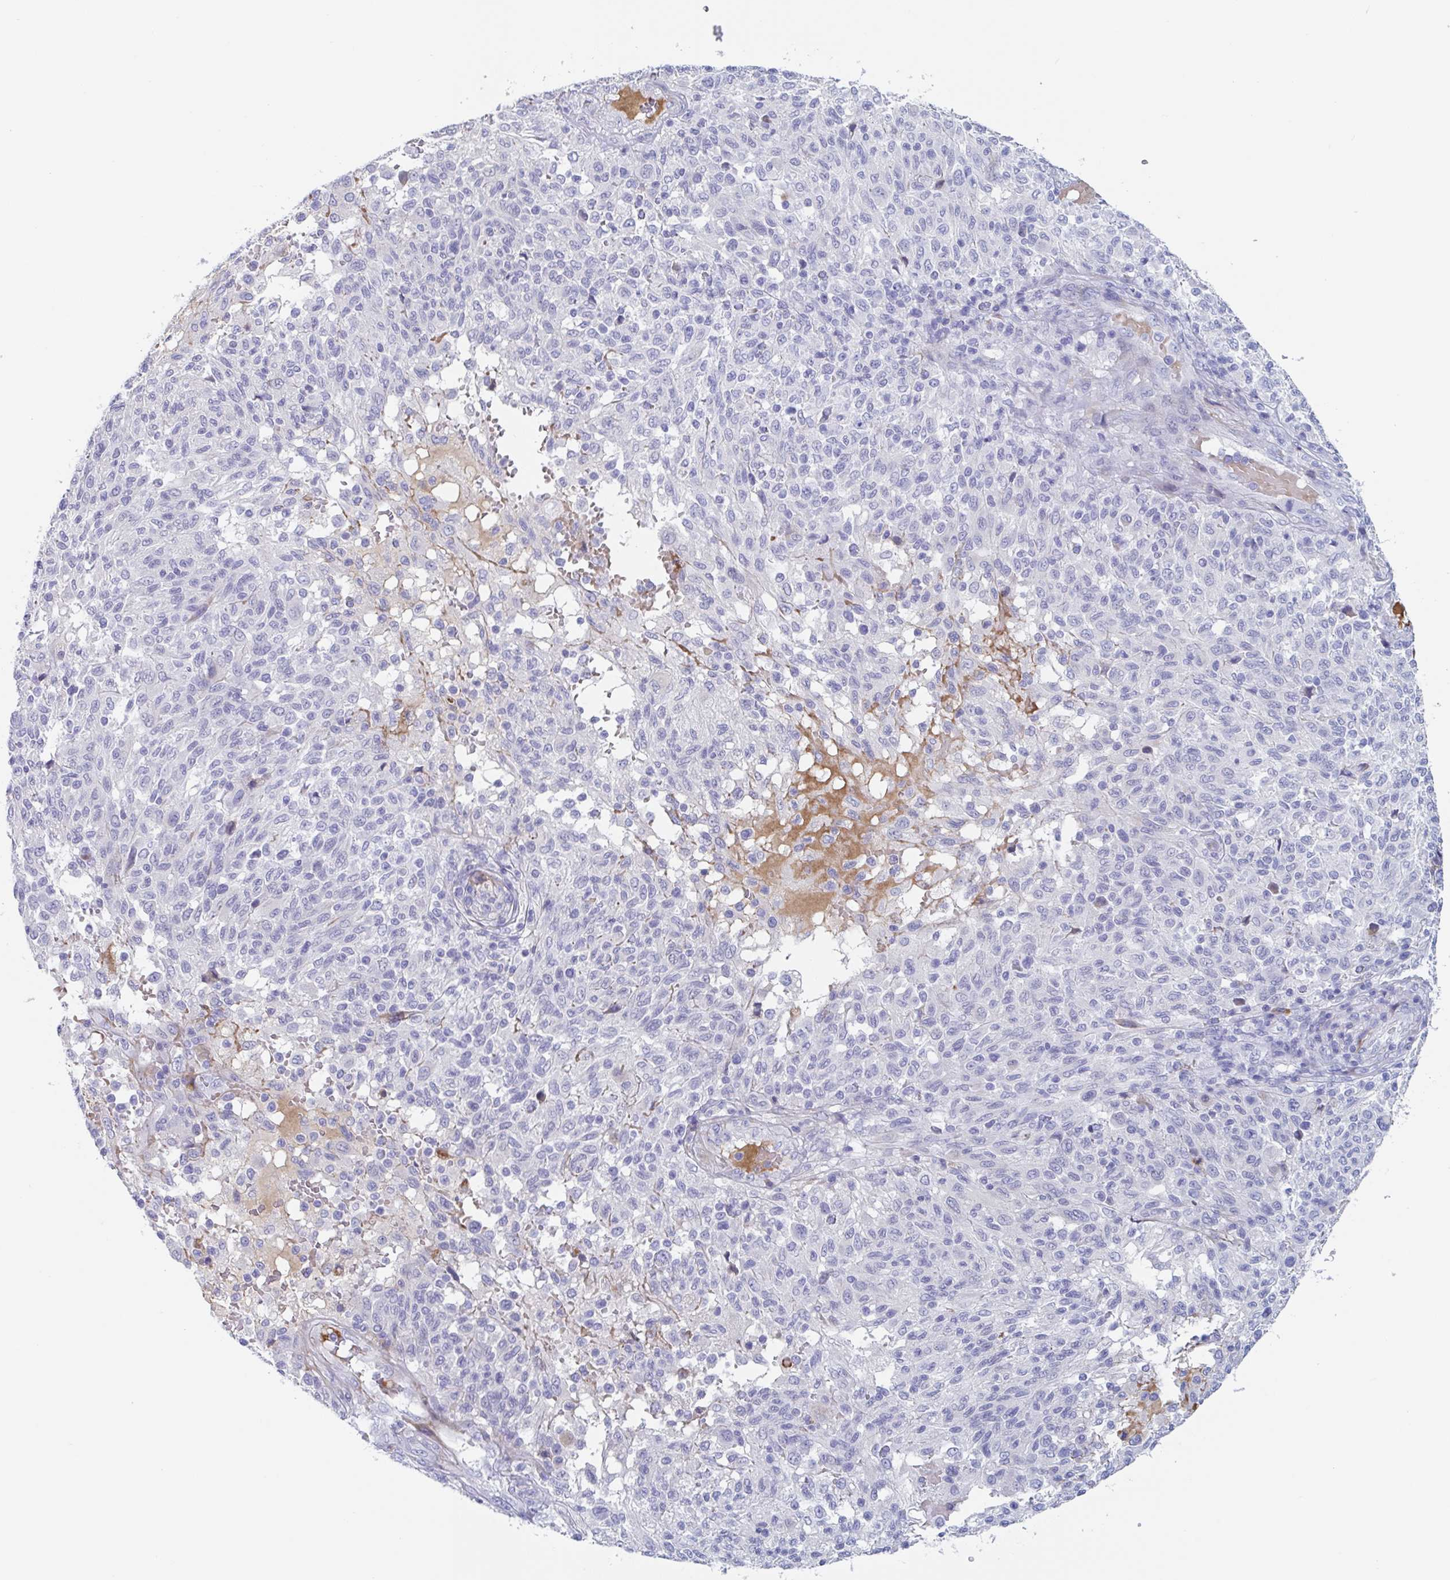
{"staining": {"intensity": "negative", "quantity": "none", "location": "none"}, "tissue": "melanoma", "cell_type": "Tumor cells", "image_type": "cancer", "snomed": [{"axis": "morphology", "description": "Malignant melanoma, NOS"}, {"axis": "topography", "description": "Skin"}], "caption": "Immunohistochemistry (IHC) histopathology image of human malignant melanoma stained for a protein (brown), which reveals no staining in tumor cells.", "gene": "NT5C3B", "patient": {"sex": "male", "age": 66}}